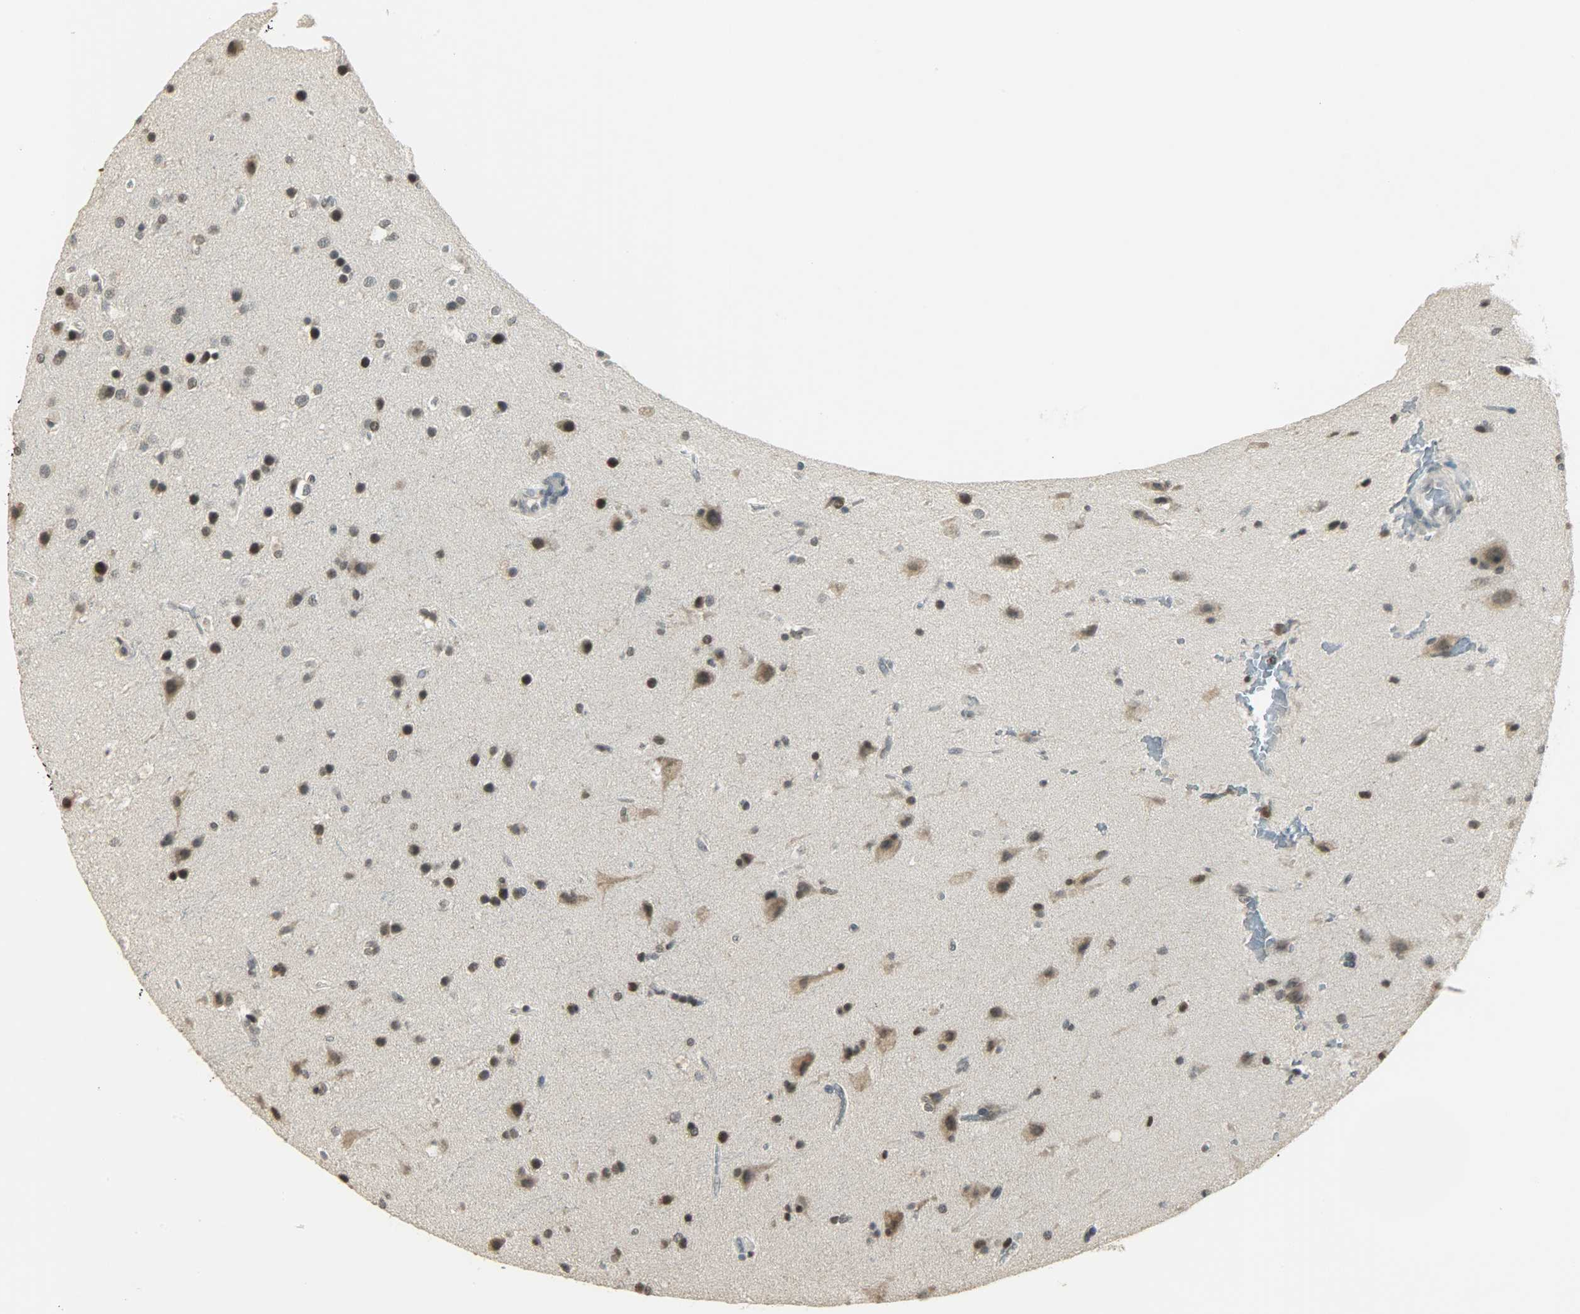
{"staining": {"intensity": "moderate", "quantity": "25%-75%", "location": "nuclear"}, "tissue": "glioma", "cell_type": "Tumor cells", "image_type": "cancer", "snomed": [{"axis": "morphology", "description": "Glioma, malignant, Low grade"}, {"axis": "topography", "description": "Cerebral cortex"}], "caption": "Moderate nuclear expression for a protein is seen in about 25%-75% of tumor cells of glioma using immunohistochemistry (IHC).", "gene": "SMARCA5", "patient": {"sex": "female", "age": 47}}